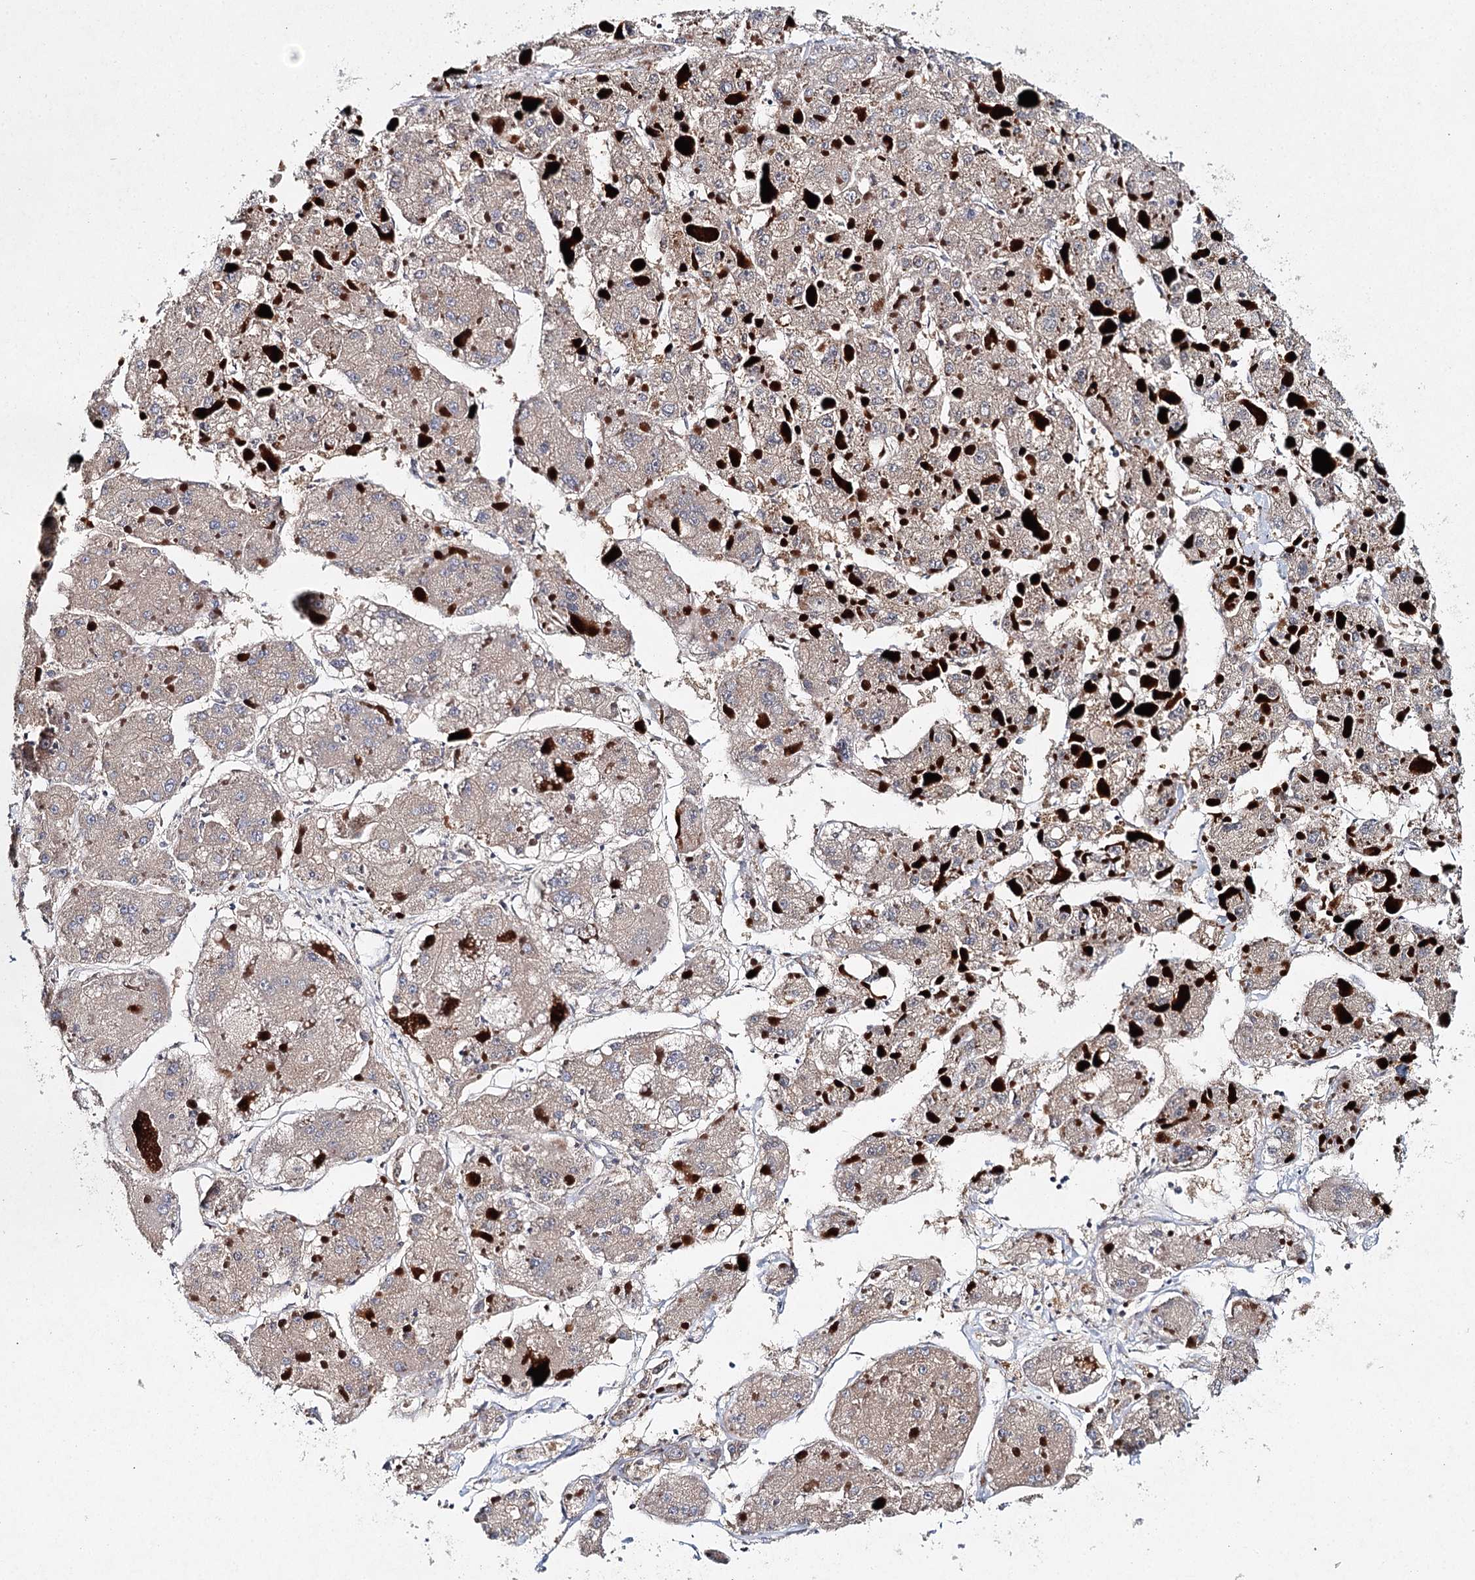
{"staining": {"intensity": "weak", "quantity": ">75%", "location": "cytoplasmic/membranous"}, "tissue": "liver cancer", "cell_type": "Tumor cells", "image_type": "cancer", "snomed": [{"axis": "morphology", "description": "Carcinoma, Hepatocellular, NOS"}, {"axis": "topography", "description": "Liver"}], "caption": "Immunohistochemical staining of human liver hepatocellular carcinoma shows weak cytoplasmic/membranous protein expression in about >75% of tumor cells.", "gene": "SLC41A2", "patient": {"sex": "female", "age": 73}}